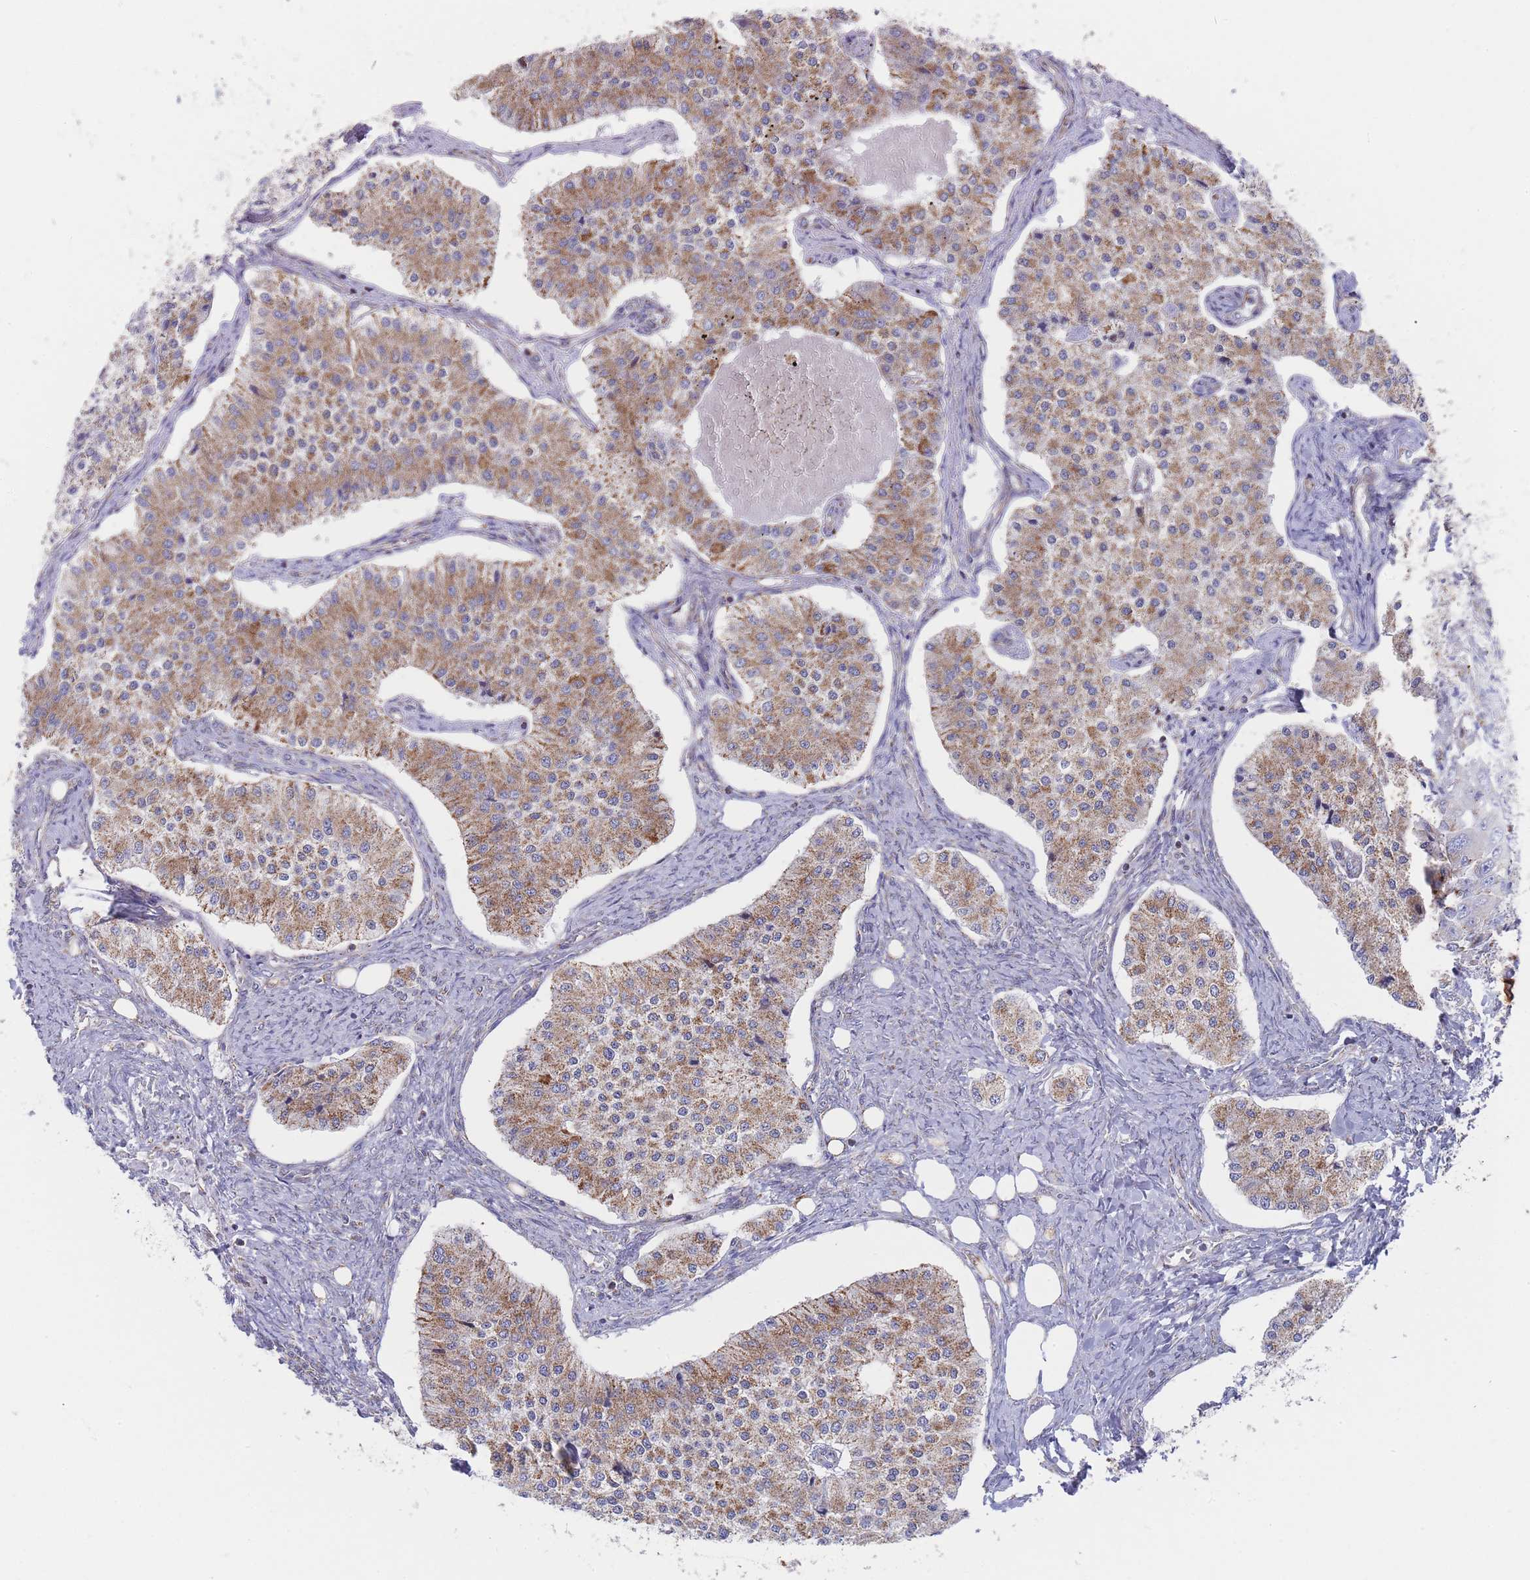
{"staining": {"intensity": "moderate", "quantity": ">75%", "location": "cytoplasmic/membranous"}, "tissue": "carcinoid", "cell_type": "Tumor cells", "image_type": "cancer", "snomed": [{"axis": "morphology", "description": "Carcinoid, malignant, NOS"}, {"axis": "topography", "description": "Colon"}], "caption": "Immunohistochemical staining of carcinoid reveals medium levels of moderate cytoplasmic/membranous staining in approximately >75% of tumor cells.", "gene": "IKZF4", "patient": {"sex": "female", "age": 52}}